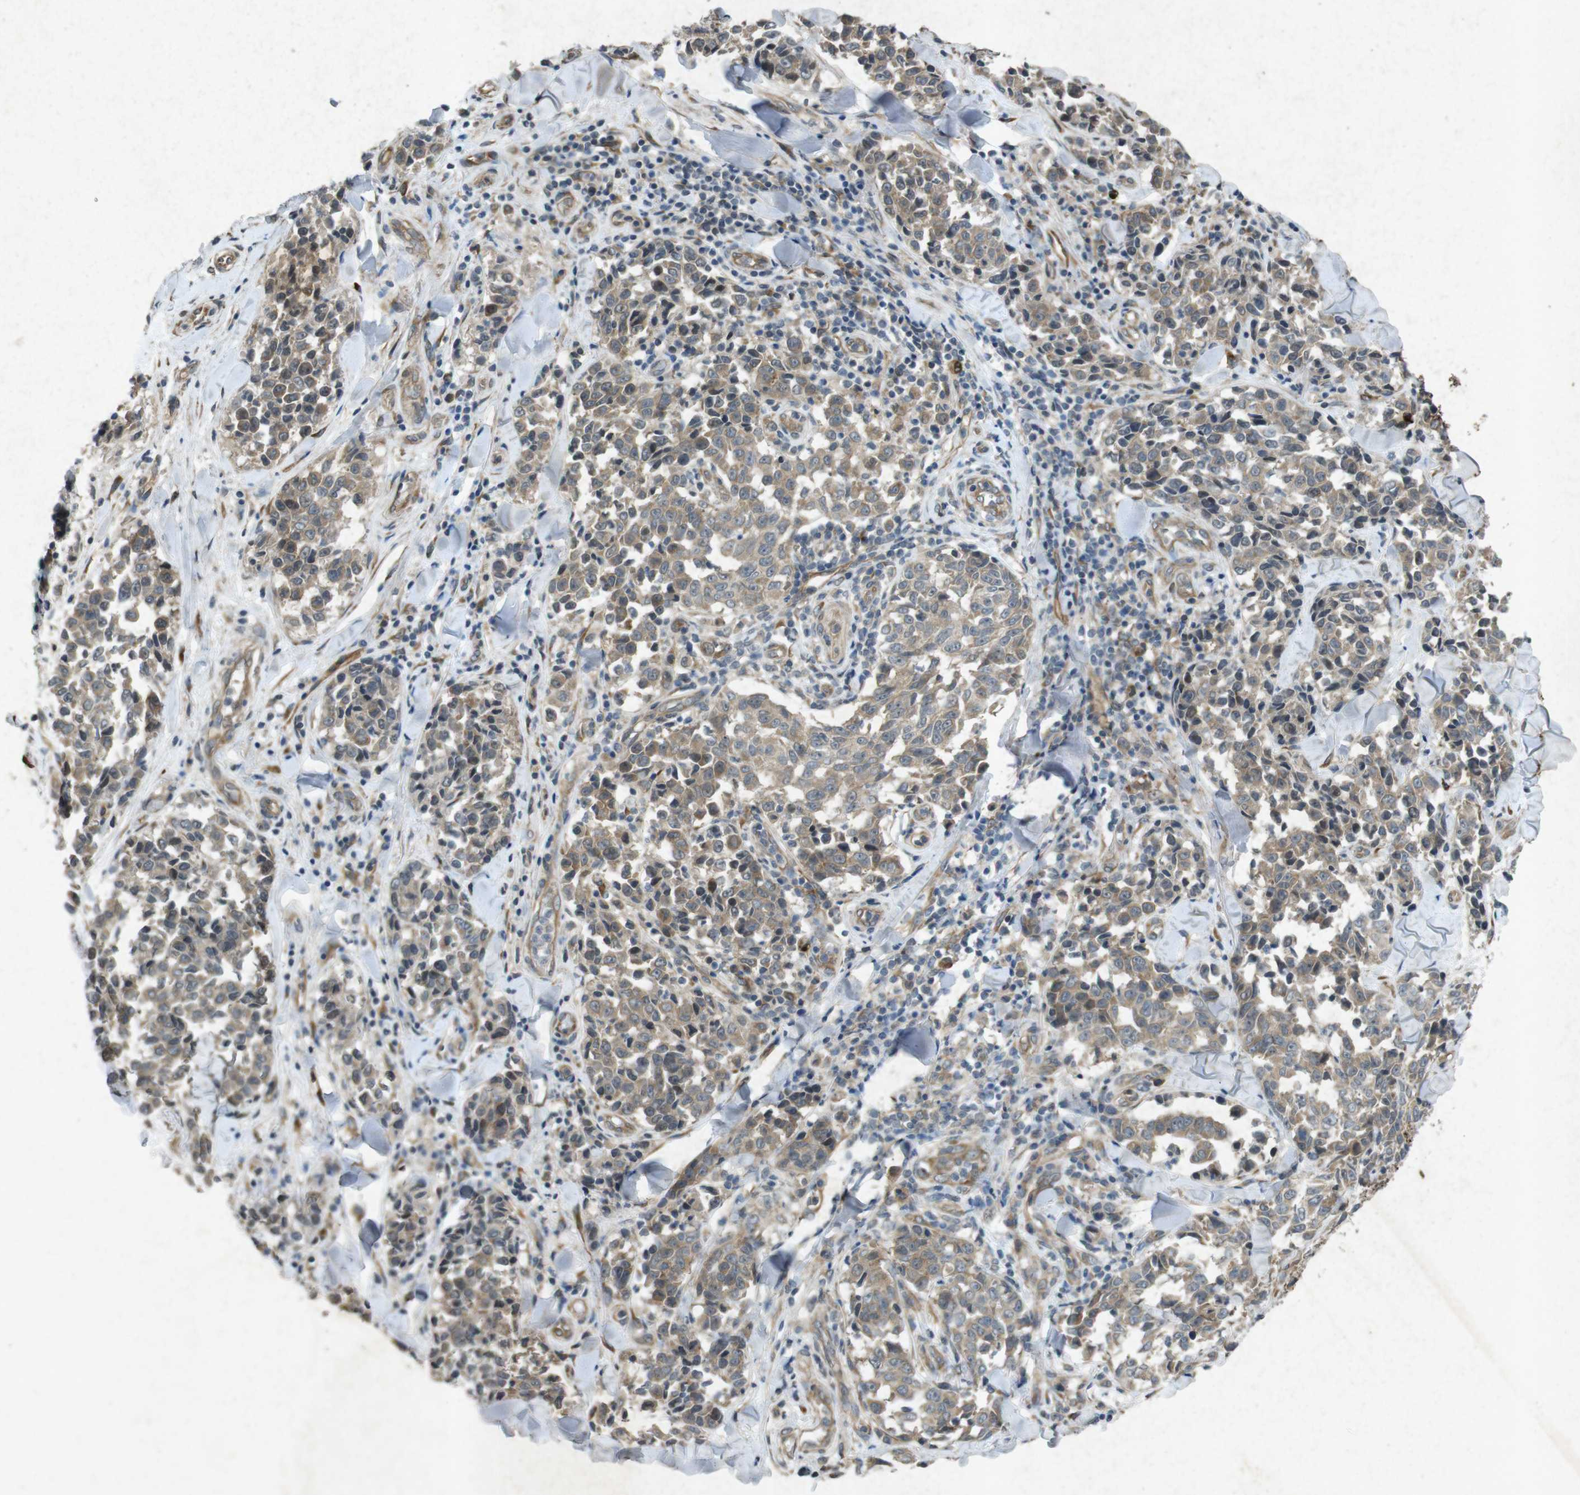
{"staining": {"intensity": "weak", "quantity": ">75%", "location": "cytoplasmic/membranous"}, "tissue": "melanoma", "cell_type": "Tumor cells", "image_type": "cancer", "snomed": [{"axis": "morphology", "description": "Malignant melanoma, NOS"}, {"axis": "topography", "description": "Skin"}], "caption": "DAB immunohistochemical staining of melanoma reveals weak cytoplasmic/membranous protein positivity in about >75% of tumor cells.", "gene": "FLCN", "patient": {"sex": "female", "age": 64}}